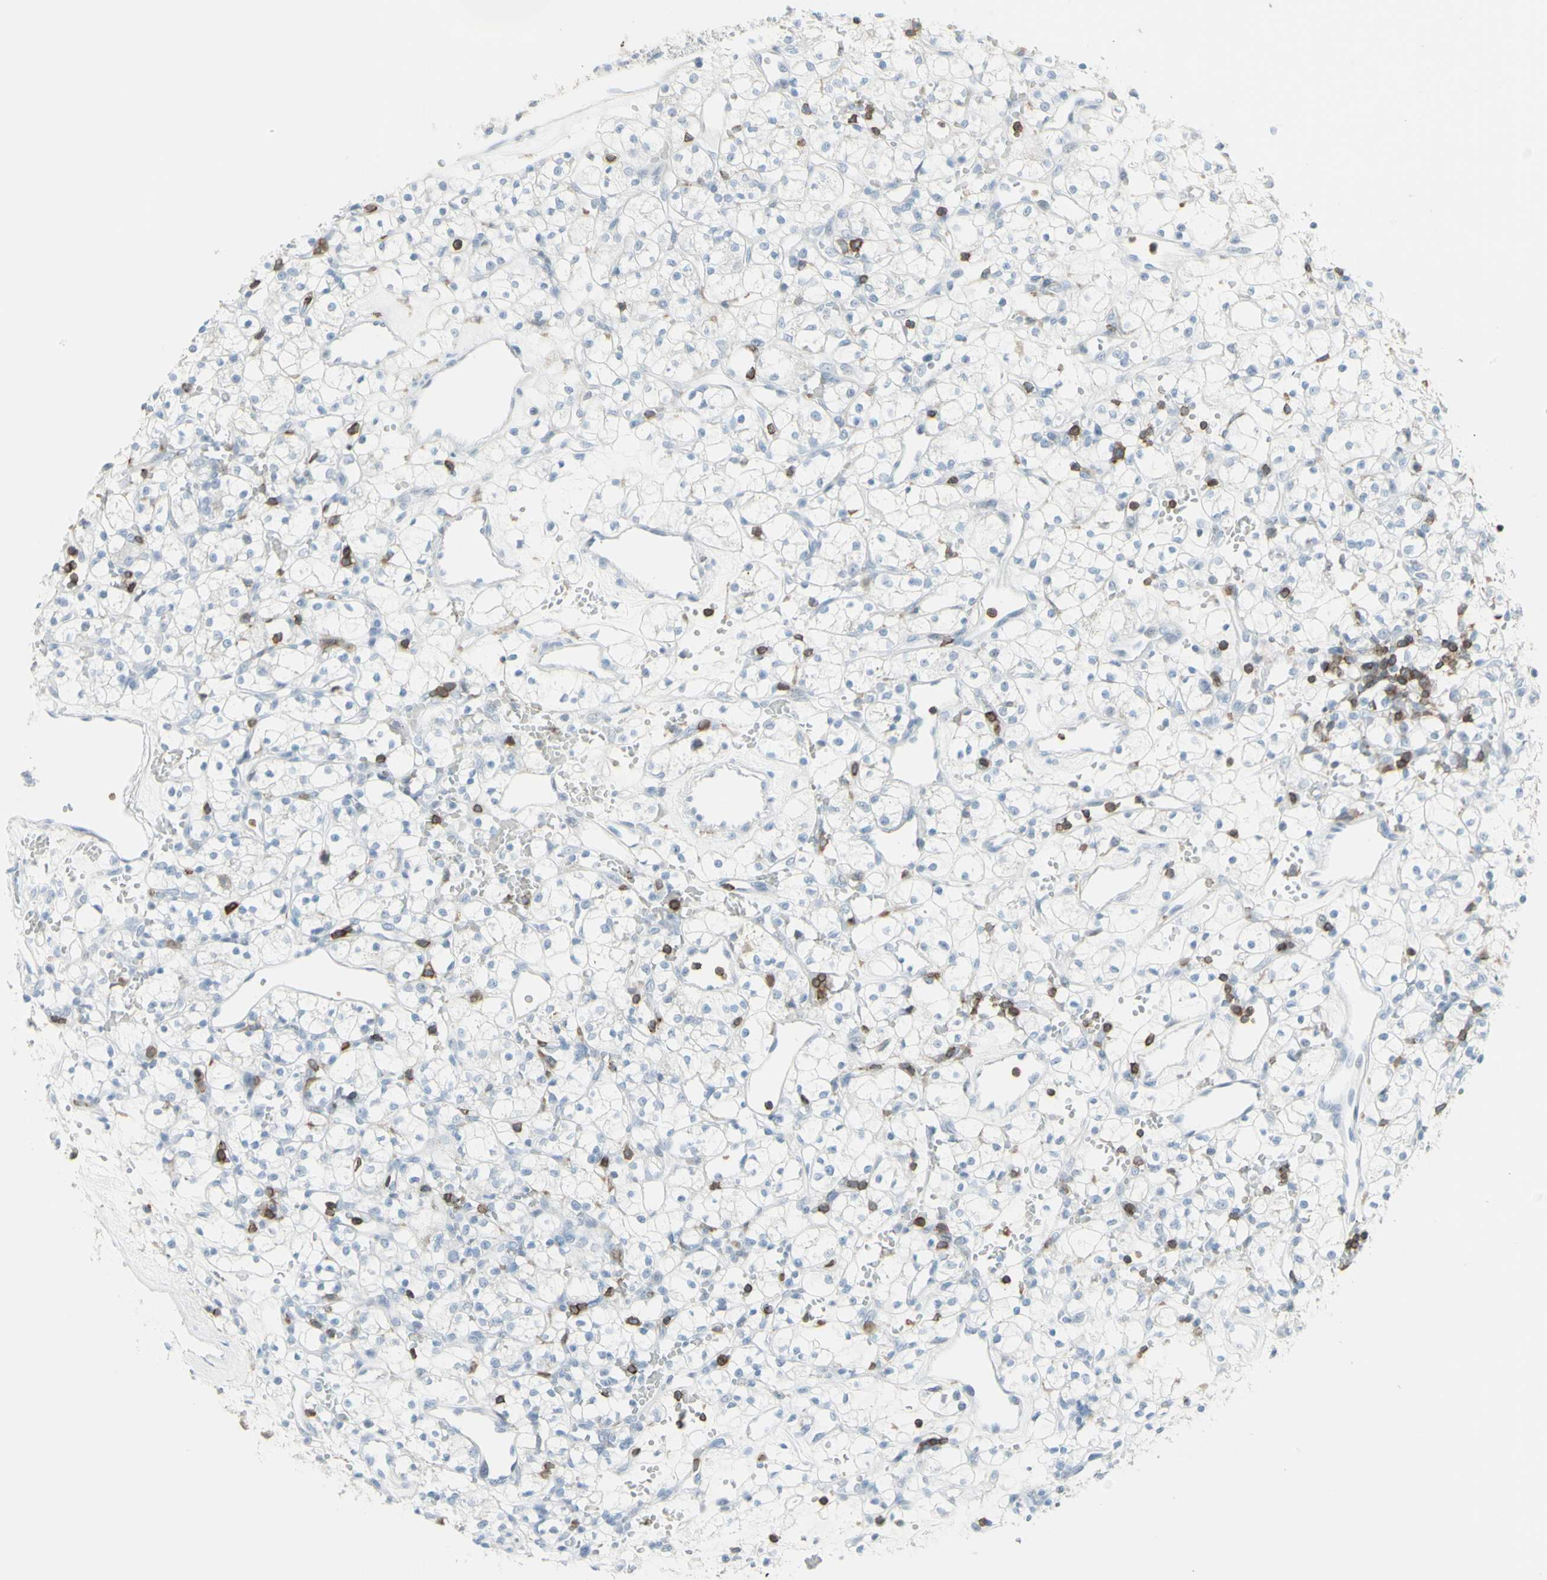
{"staining": {"intensity": "negative", "quantity": "none", "location": "none"}, "tissue": "renal cancer", "cell_type": "Tumor cells", "image_type": "cancer", "snomed": [{"axis": "morphology", "description": "Adenocarcinoma, NOS"}, {"axis": "topography", "description": "Kidney"}], "caption": "Adenocarcinoma (renal) was stained to show a protein in brown. There is no significant expression in tumor cells.", "gene": "NRG1", "patient": {"sex": "female", "age": 60}}